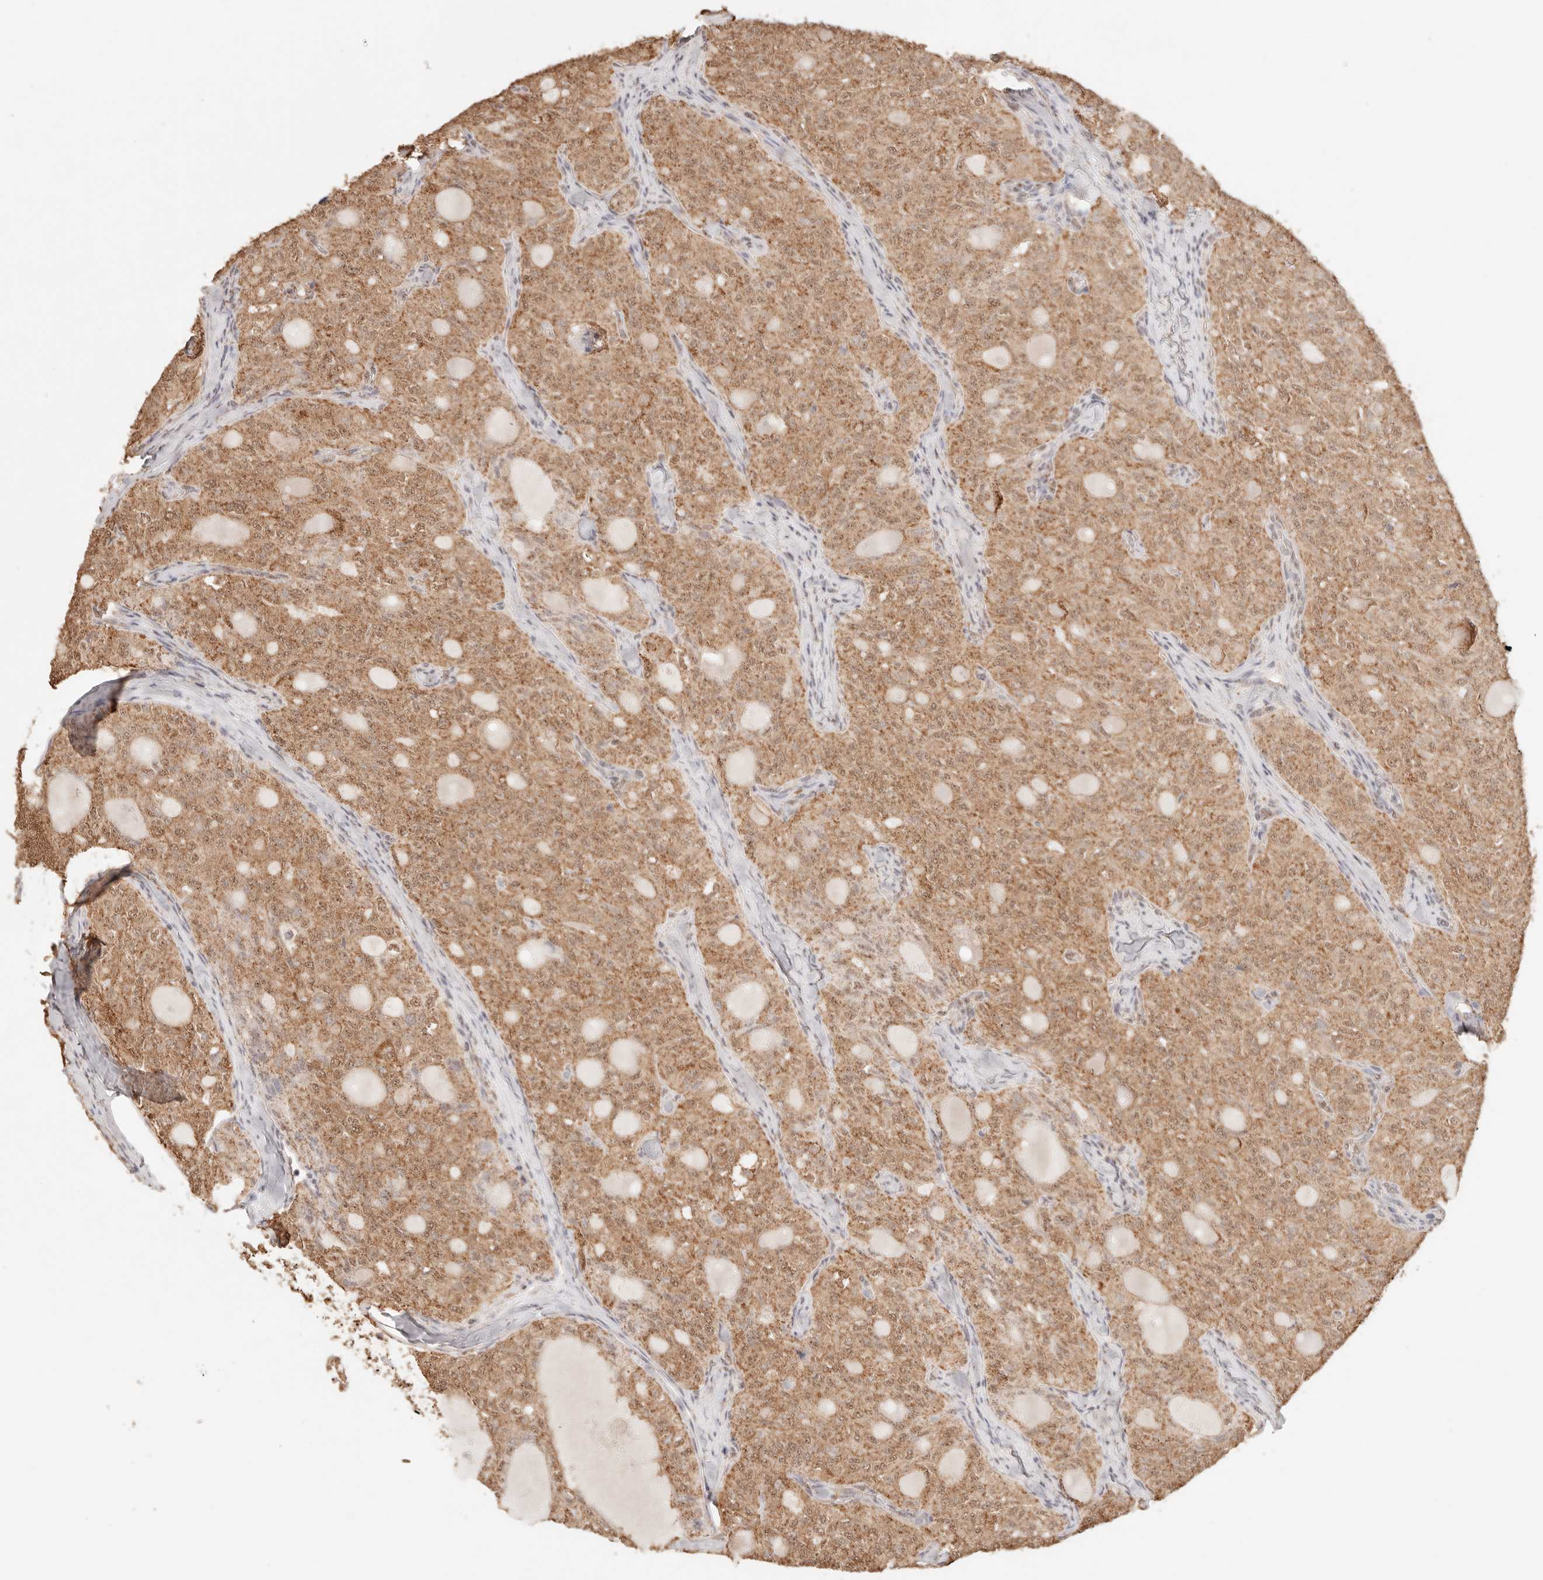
{"staining": {"intensity": "moderate", "quantity": ">75%", "location": "cytoplasmic/membranous"}, "tissue": "thyroid cancer", "cell_type": "Tumor cells", "image_type": "cancer", "snomed": [{"axis": "morphology", "description": "Follicular adenoma carcinoma, NOS"}, {"axis": "topography", "description": "Thyroid gland"}], "caption": "Follicular adenoma carcinoma (thyroid) tissue displays moderate cytoplasmic/membranous staining in approximately >75% of tumor cells, visualized by immunohistochemistry.", "gene": "IL1R2", "patient": {"sex": "male", "age": 75}}